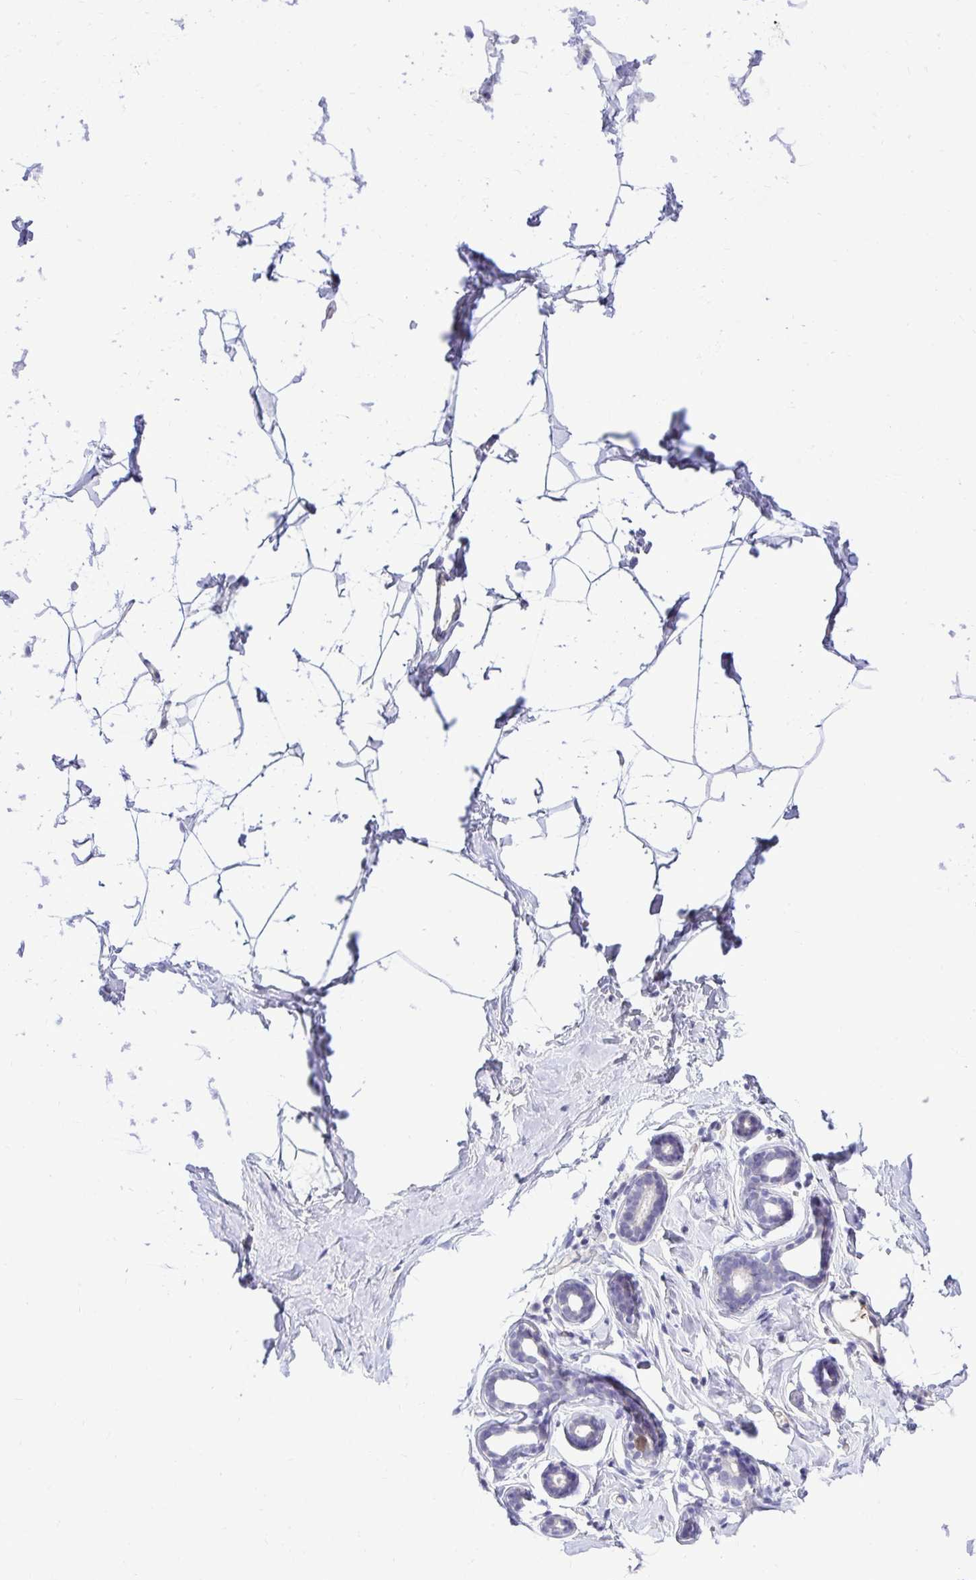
{"staining": {"intensity": "negative", "quantity": "none", "location": "none"}, "tissue": "breast", "cell_type": "Adipocytes", "image_type": "normal", "snomed": [{"axis": "morphology", "description": "Normal tissue, NOS"}, {"axis": "topography", "description": "Breast"}], "caption": "This is an immunohistochemistry (IHC) micrograph of normal breast. There is no staining in adipocytes.", "gene": "CDC20", "patient": {"sex": "female", "age": 32}}